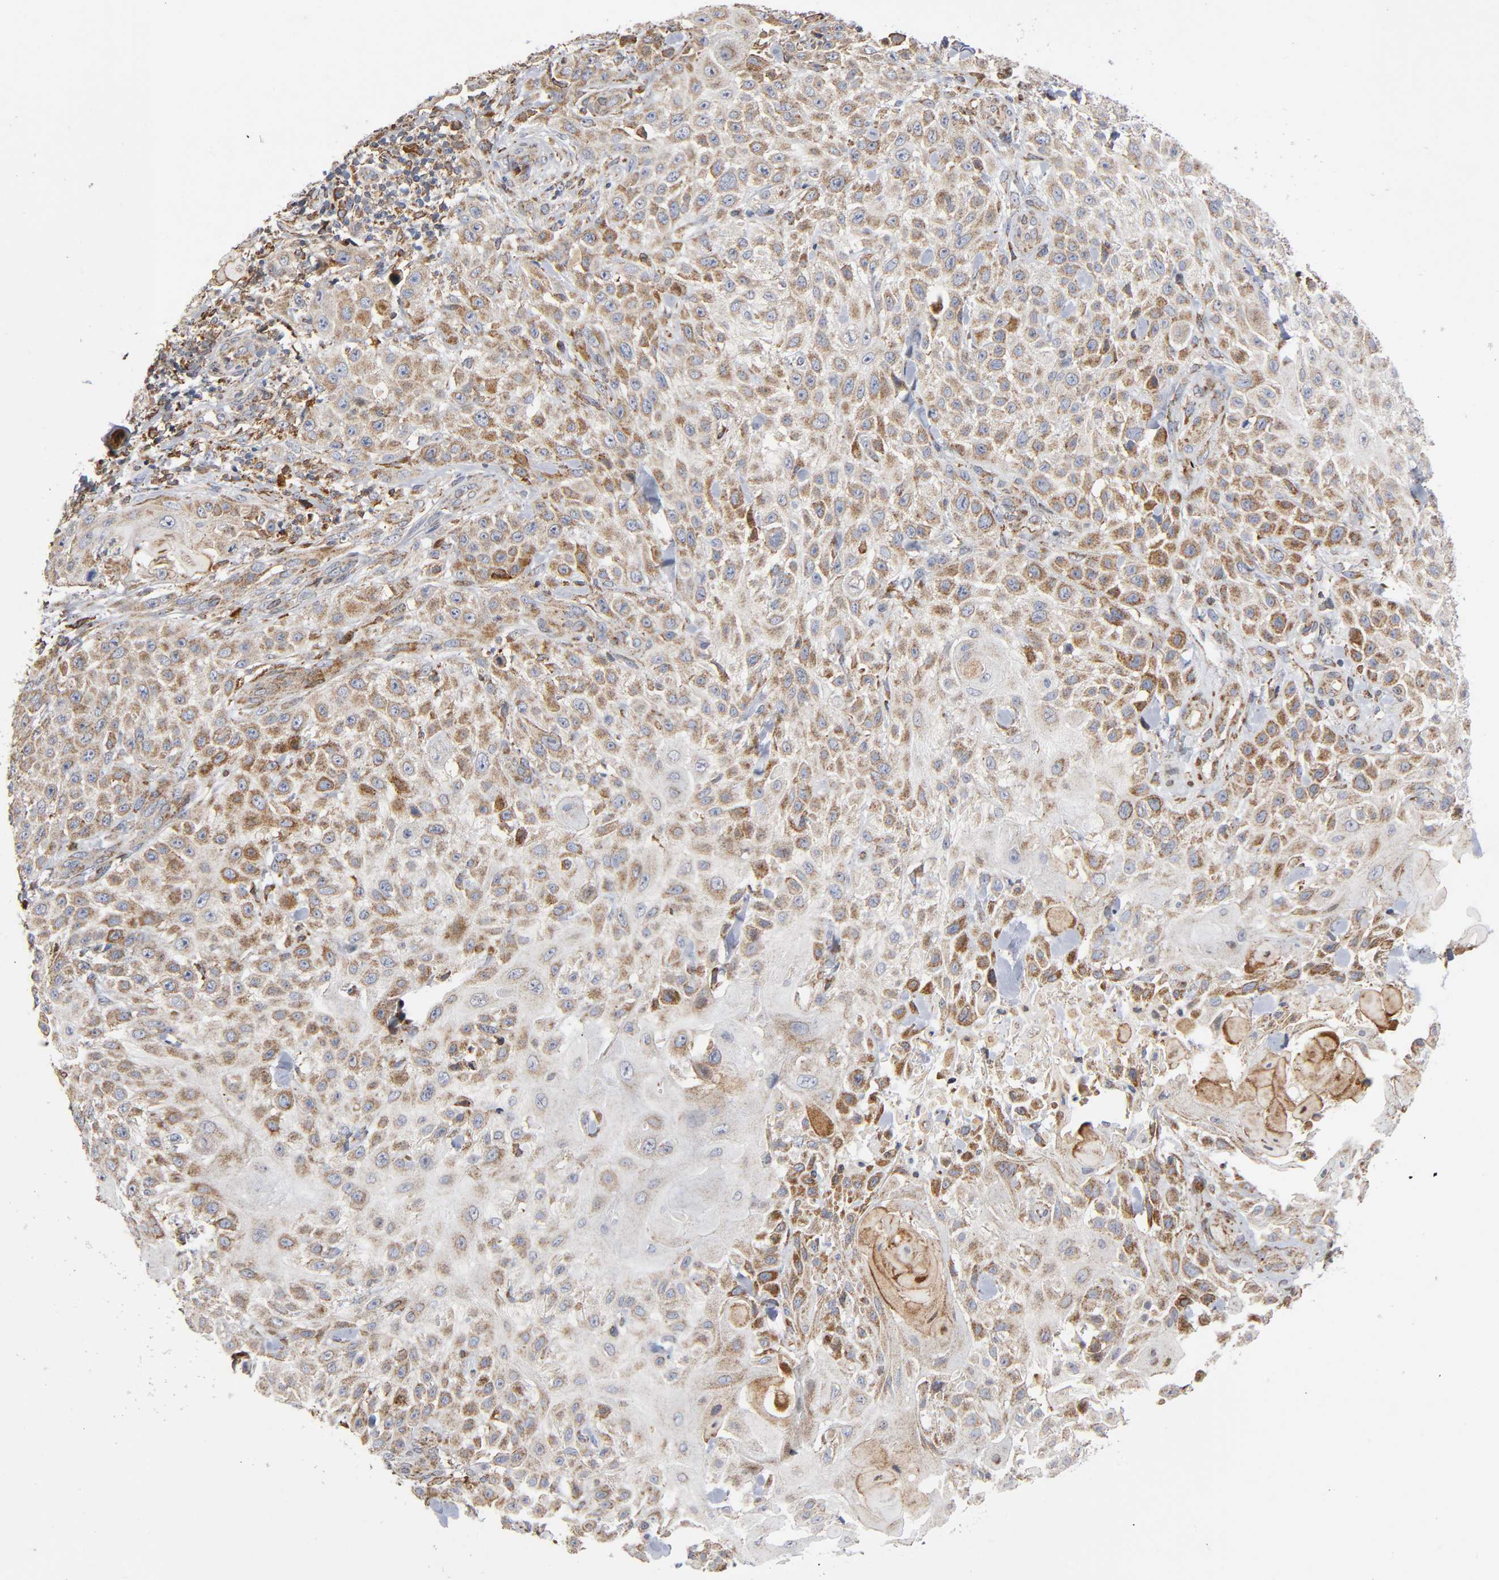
{"staining": {"intensity": "moderate", "quantity": "25%-75%", "location": "cytoplasmic/membranous"}, "tissue": "skin cancer", "cell_type": "Tumor cells", "image_type": "cancer", "snomed": [{"axis": "morphology", "description": "Squamous cell carcinoma, NOS"}, {"axis": "topography", "description": "Skin"}], "caption": "This is a photomicrograph of IHC staining of skin squamous cell carcinoma, which shows moderate expression in the cytoplasmic/membranous of tumor cells.", "gene": "MAP3K1", "patient": {"sex": "female", "age": 42}}